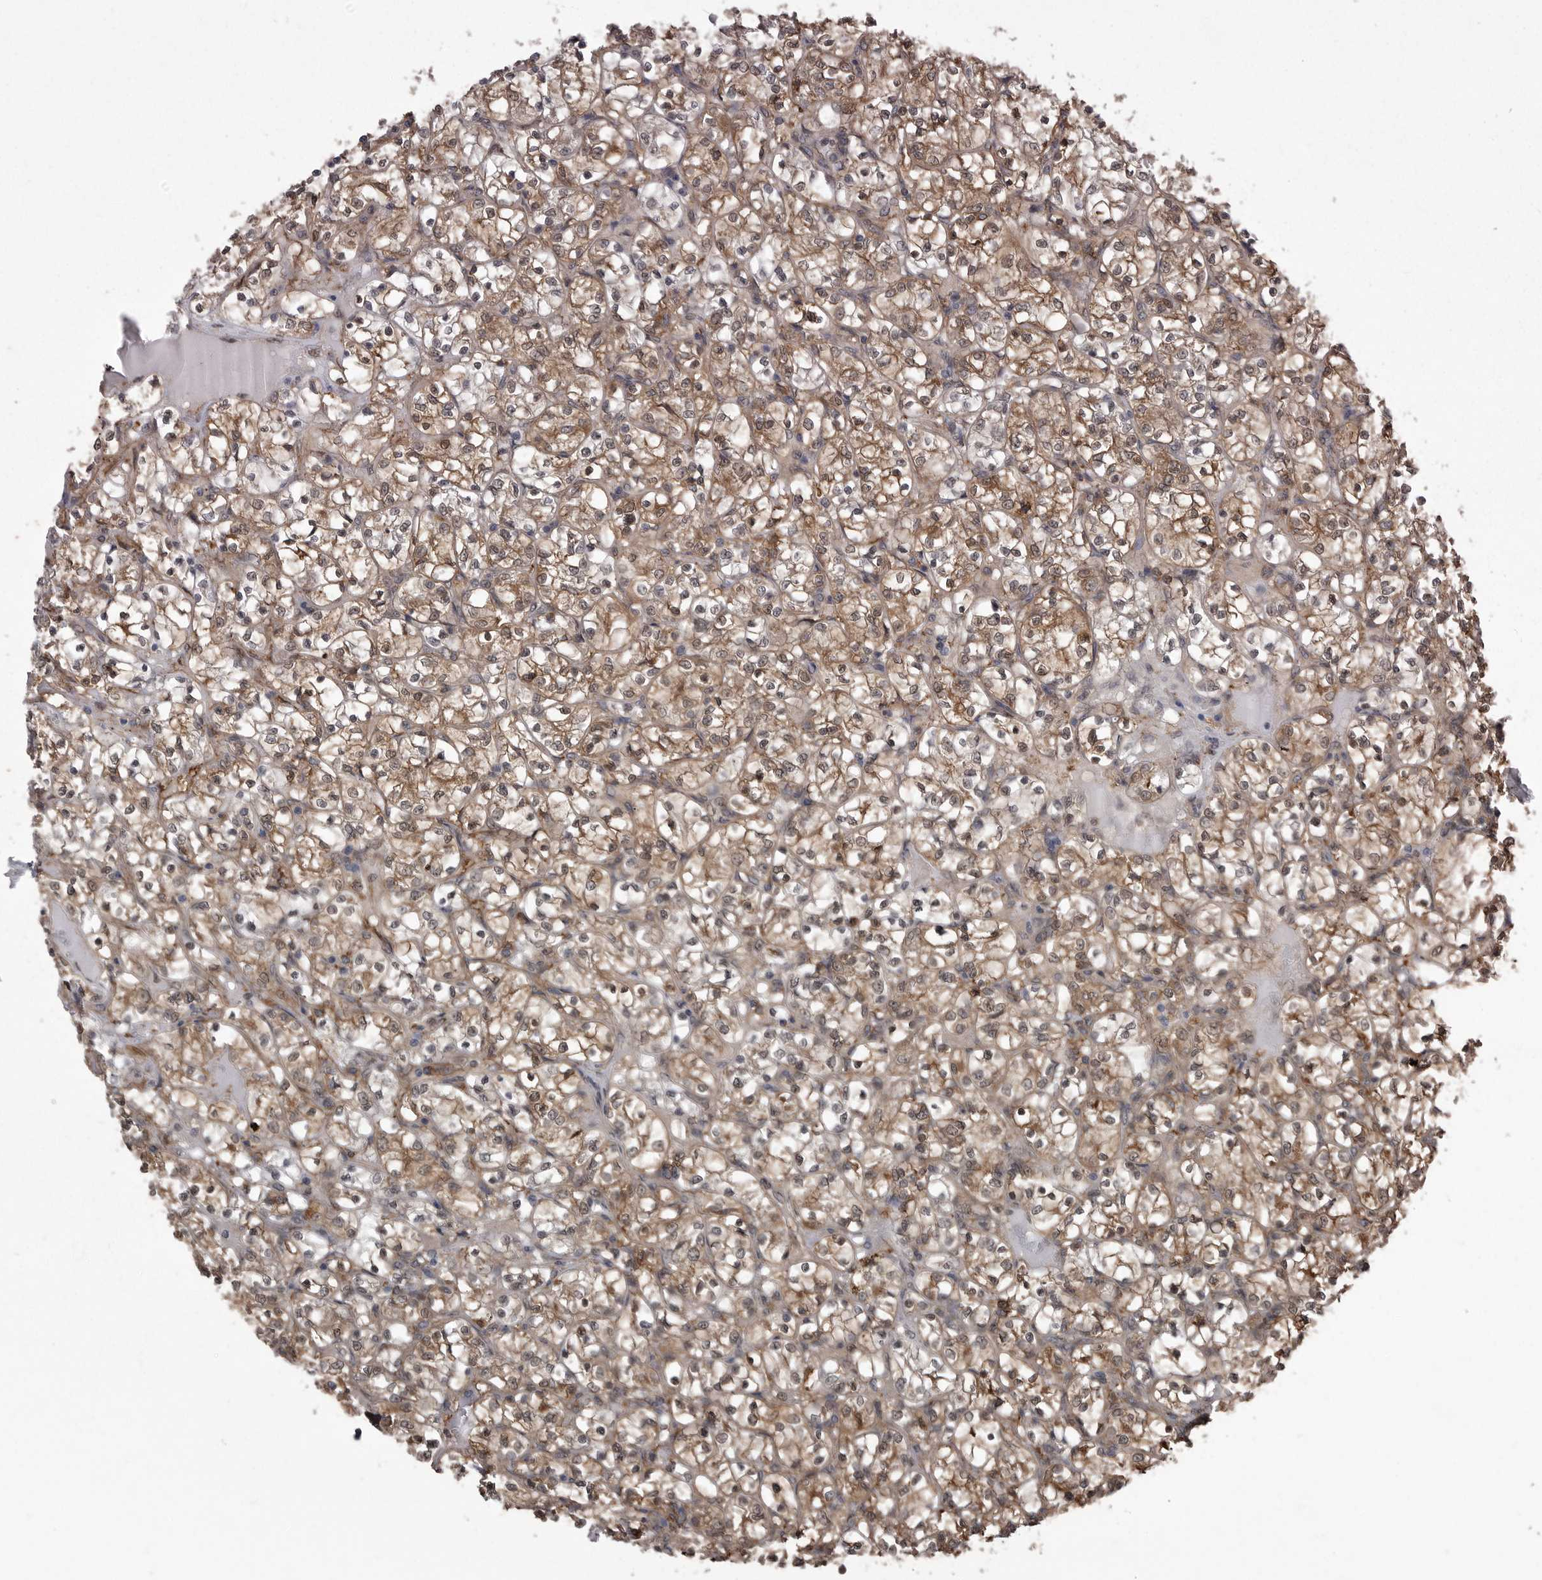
{"staining": {"intensity": "moderate", "quantity": ">75%", "location": "cytoplasmic/membranous"}, "tissue": "renal cancer", "cell_type": "Tumor cells", "image_type": "cancer", "snomed": [{"axis": "morphology", "description": "Adenocarcinoma, NOS"}, {"axis": "topography", "description": "Kidney"}], "caption": "Immunohistochemical staining of renal cancer shows medium levels of moderate cytoplasmic/membranous staining in approximately >75% of tumor cells.", "gene": "ABL1", "patient": {"sex": "female", "age": 69}}